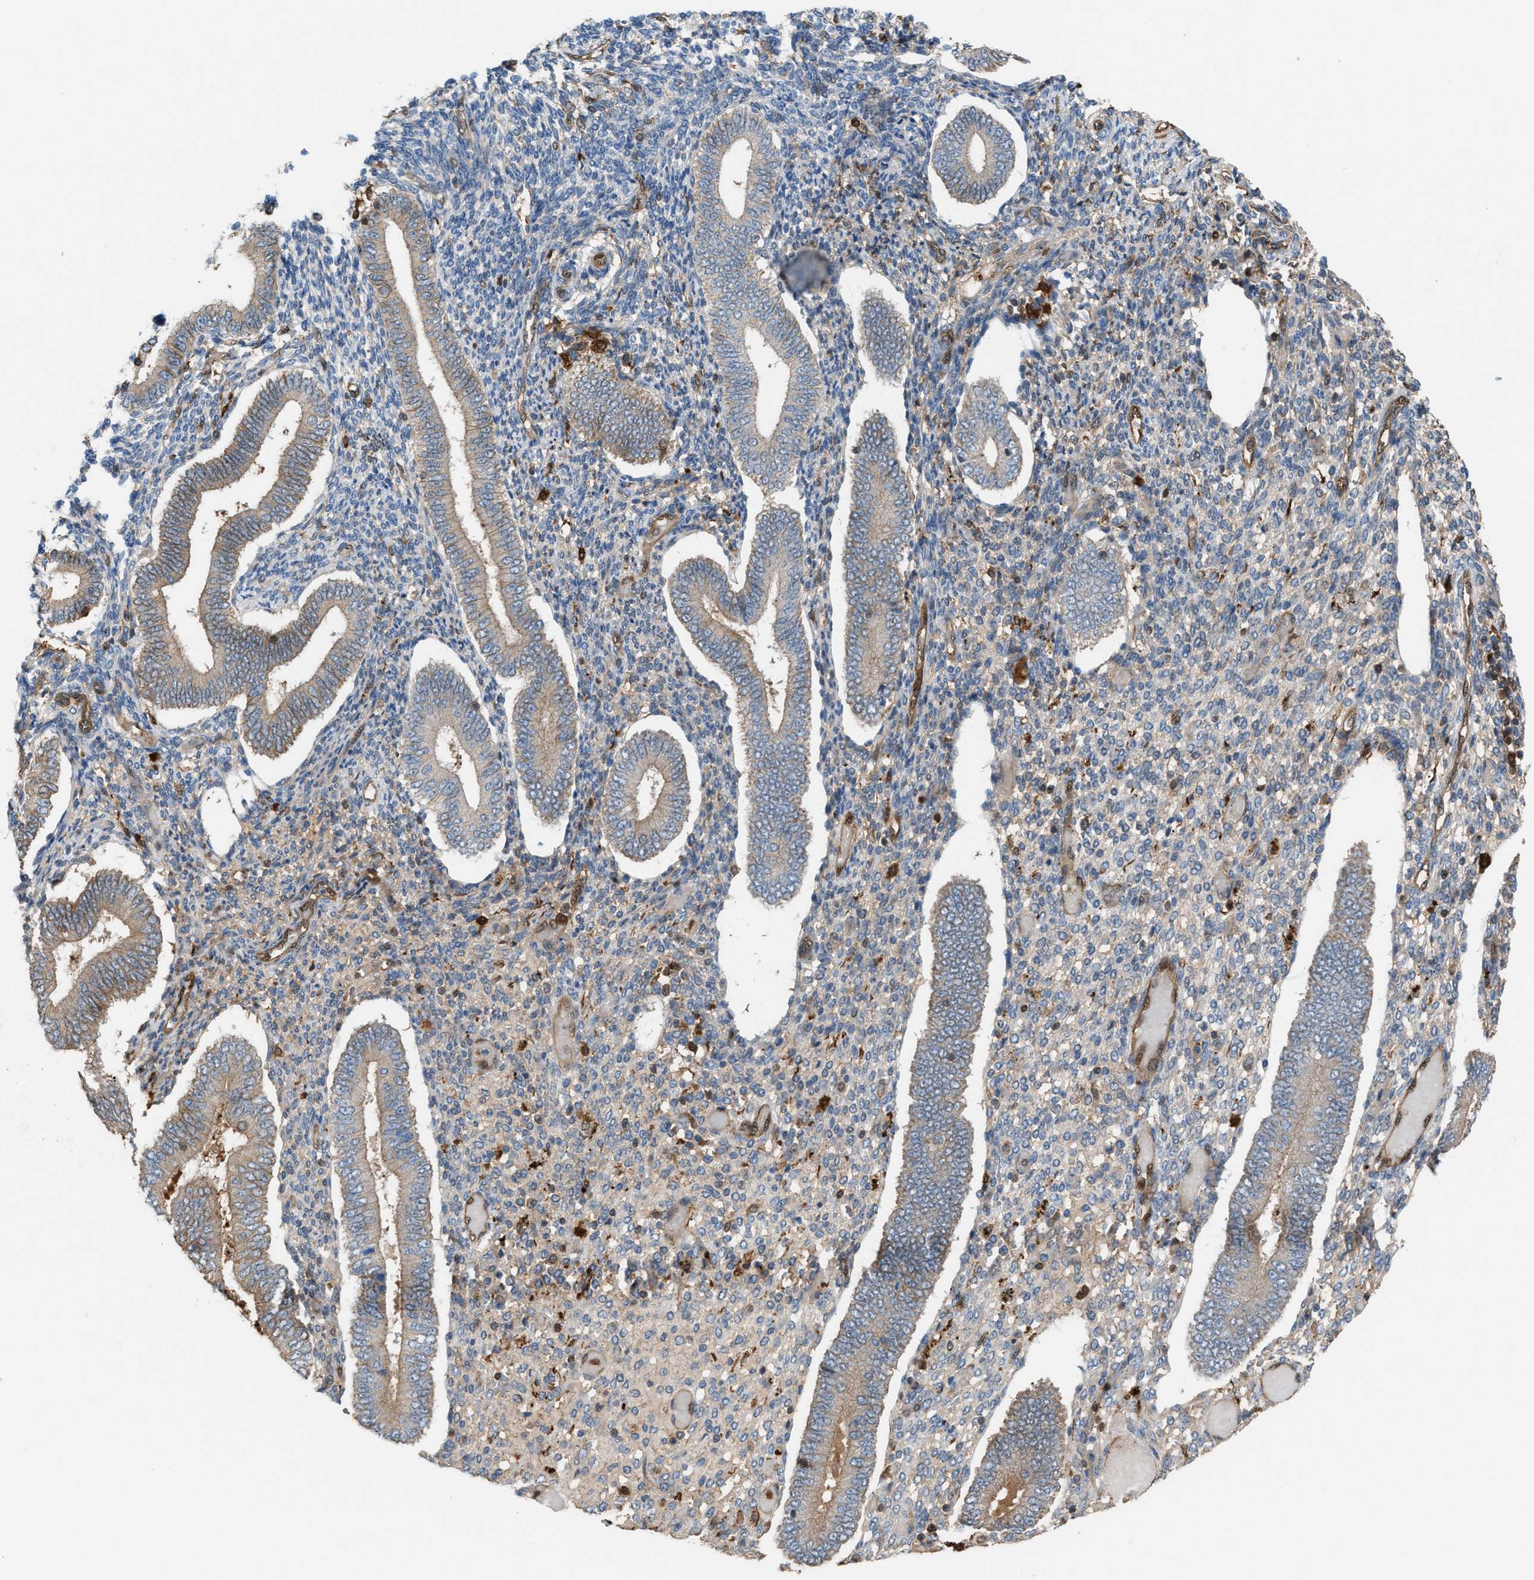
{"staining": {"intensity": "moderate", "quantity": "<25%", "location": "cytoplasmic/membranous"}, "tissue": "endometrium", "cell_type": "Cells in endometrial stroma", "image_type": "normal", "snomed": [{"axis": "morphology", "description": "Normal tissue, NOS"}, {"axis": "topography", "description": "Endometrium"}], "caption": "DAB (3,3'-diaminobenzidine) immunohistochemical staining of unremarkable human endometrium exhibits moderate cytoplasmic/membranous protein expression in approximately <25% of cells in endometrial stroma.", "gene": "TPK1", "patient": {"sex": "female", "age": 42}}